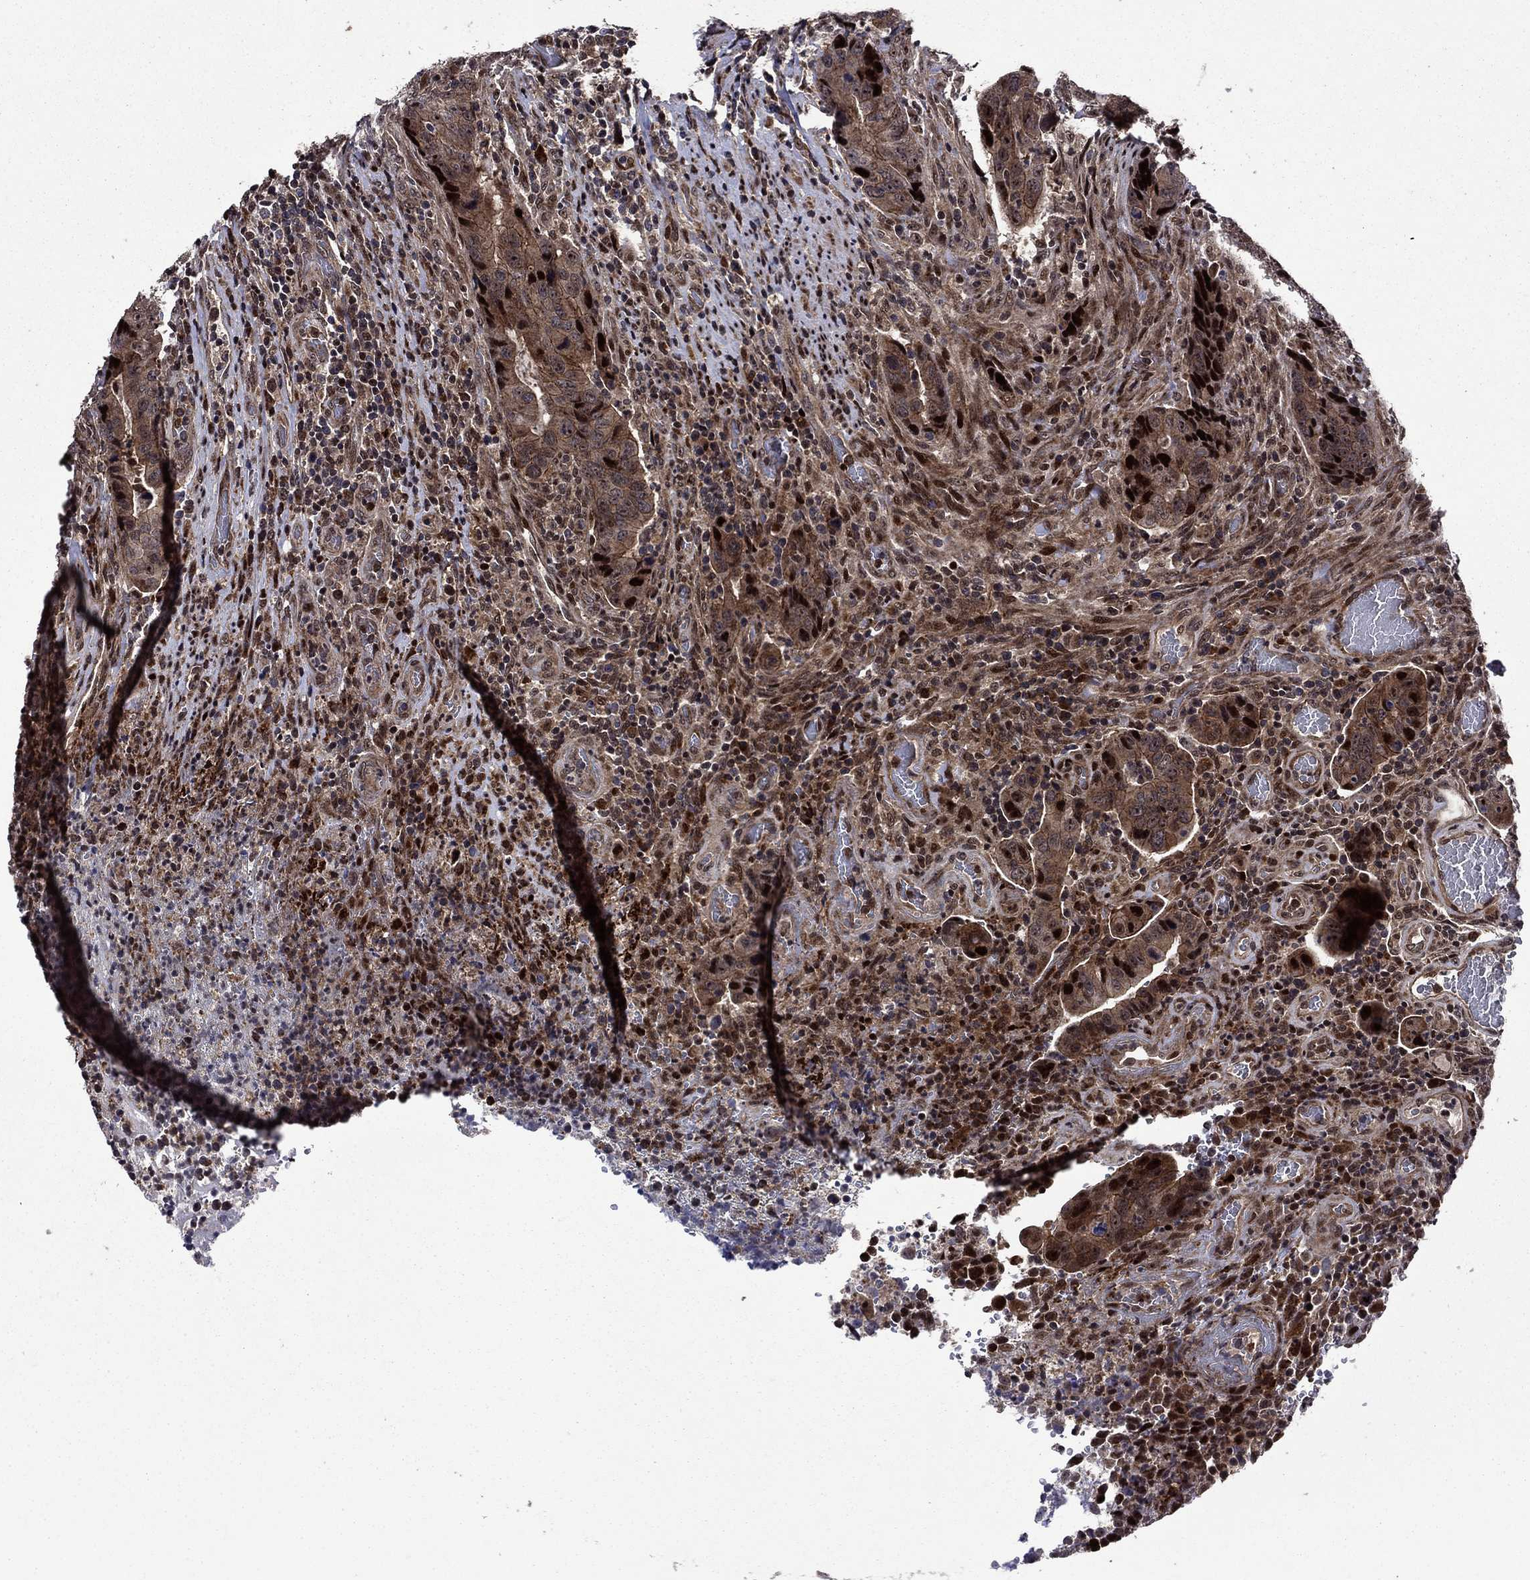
{"staining": {"intensity": "strong", "quantity": "25%-75%", "location": "cytoplasmic/membranous,nuclear"}, "tissue": "colorectal cancer", "cell_type": "Tumor cells", "image_type": "cancer", "snomed": [{"axis": "morphology", "description": "Adenocarcinoma, NOS"}, {"axis": "topography", "description": "Colon"}], "caption": "Colorectal cancer stained for a protein (brown) displays strong cytoplasmic/membranous and nuclear positive positivity in approximately 25%-75% of tumor cells.", "gene": "AGTPBP1", "patient": {"sex": "female", "age": 56}}